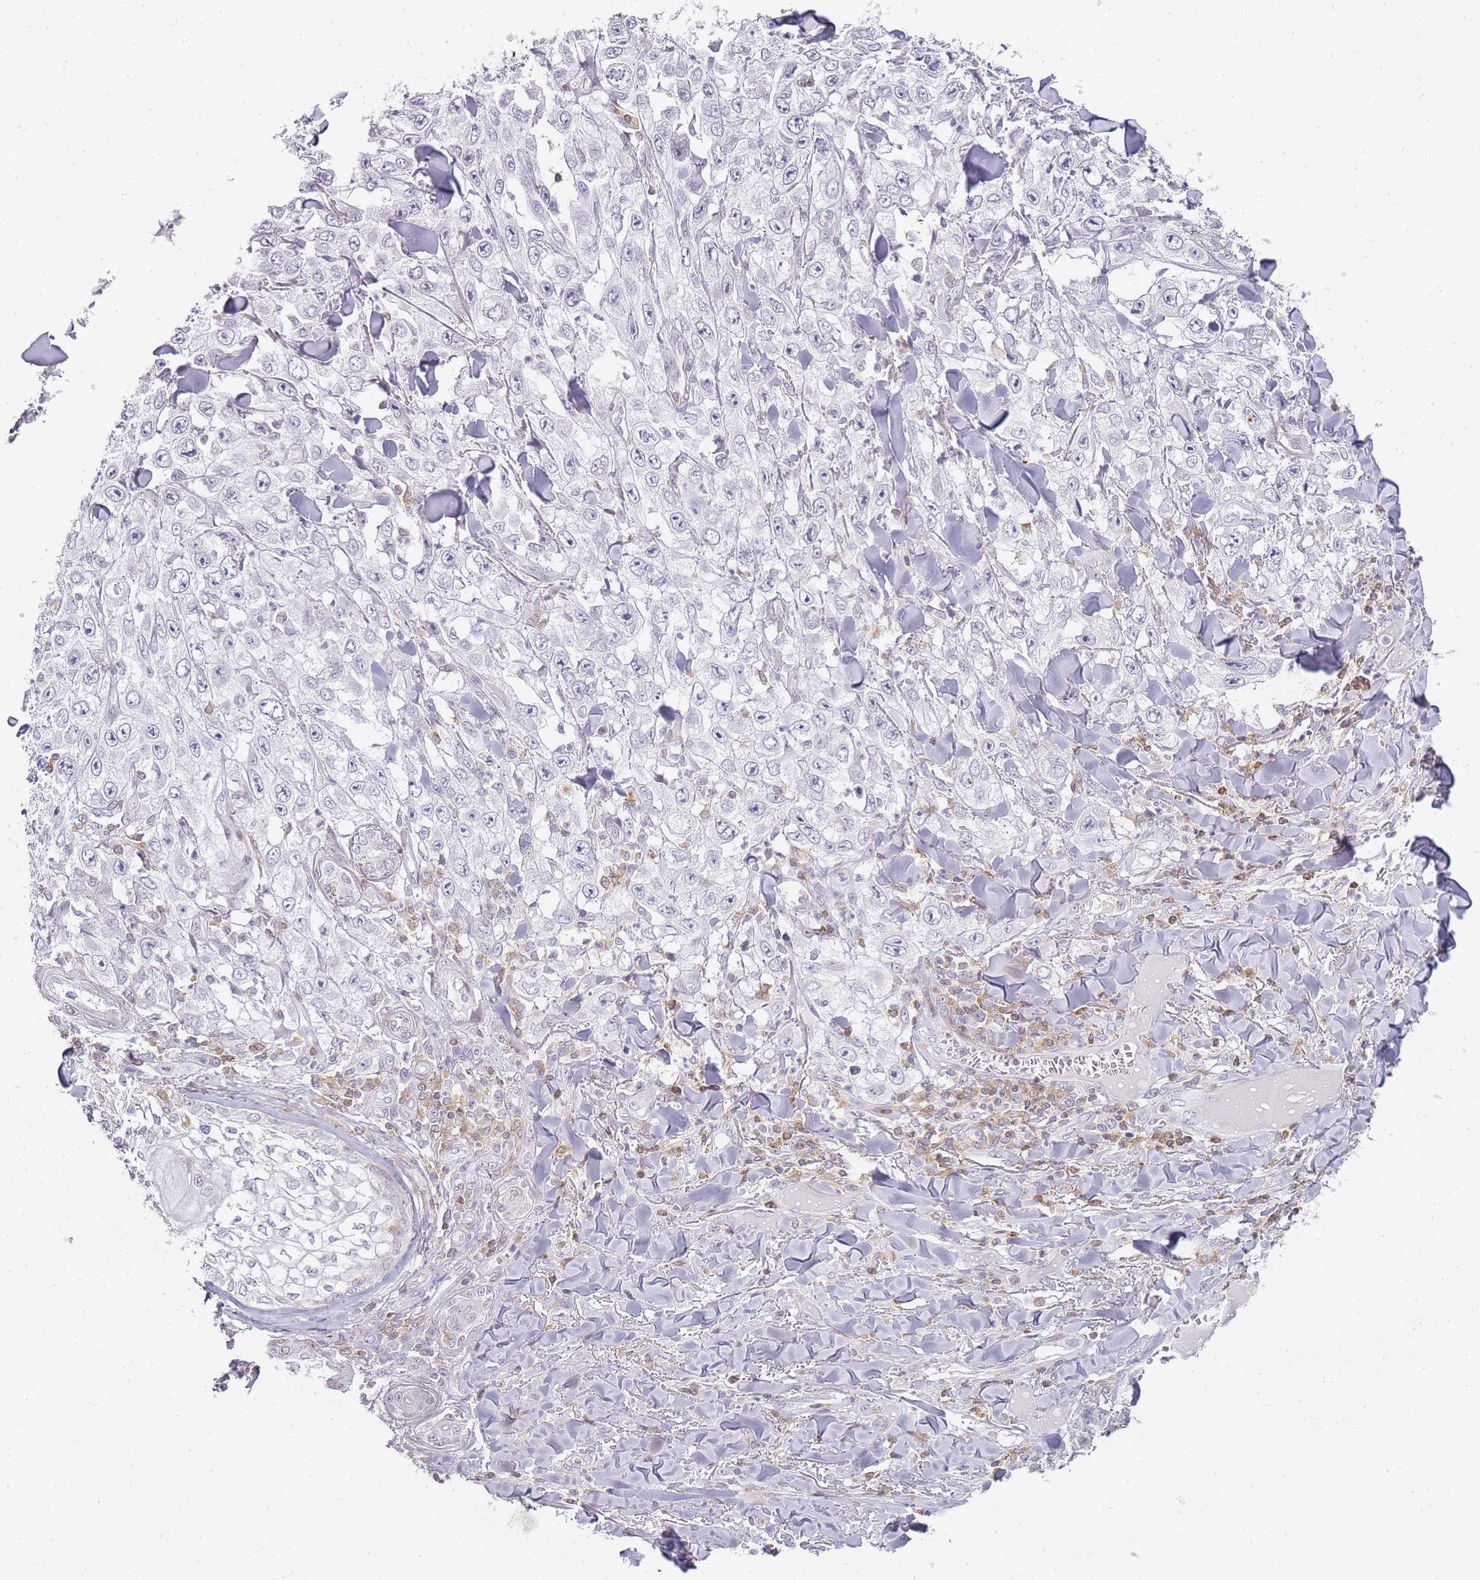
{"staining": {"intensity": "negative", "quantity": "none", "location": "none"}, "tissue": "skin cancer", "cell_type": "Tumor cells", "image_type": "cancer", "snomed": [{"axis": "morphology", "description": "Squamous cell carcinoma, NOS"}, {"axis": "topography", "description": "Skin"}], "caption": "Skin squamous cell carcinoma stained for a protein using immunohistochemistry shows no positivity tumor cells.", "gene": "JAKMIP1", "patient": {"sex": "male", "age": 82}}